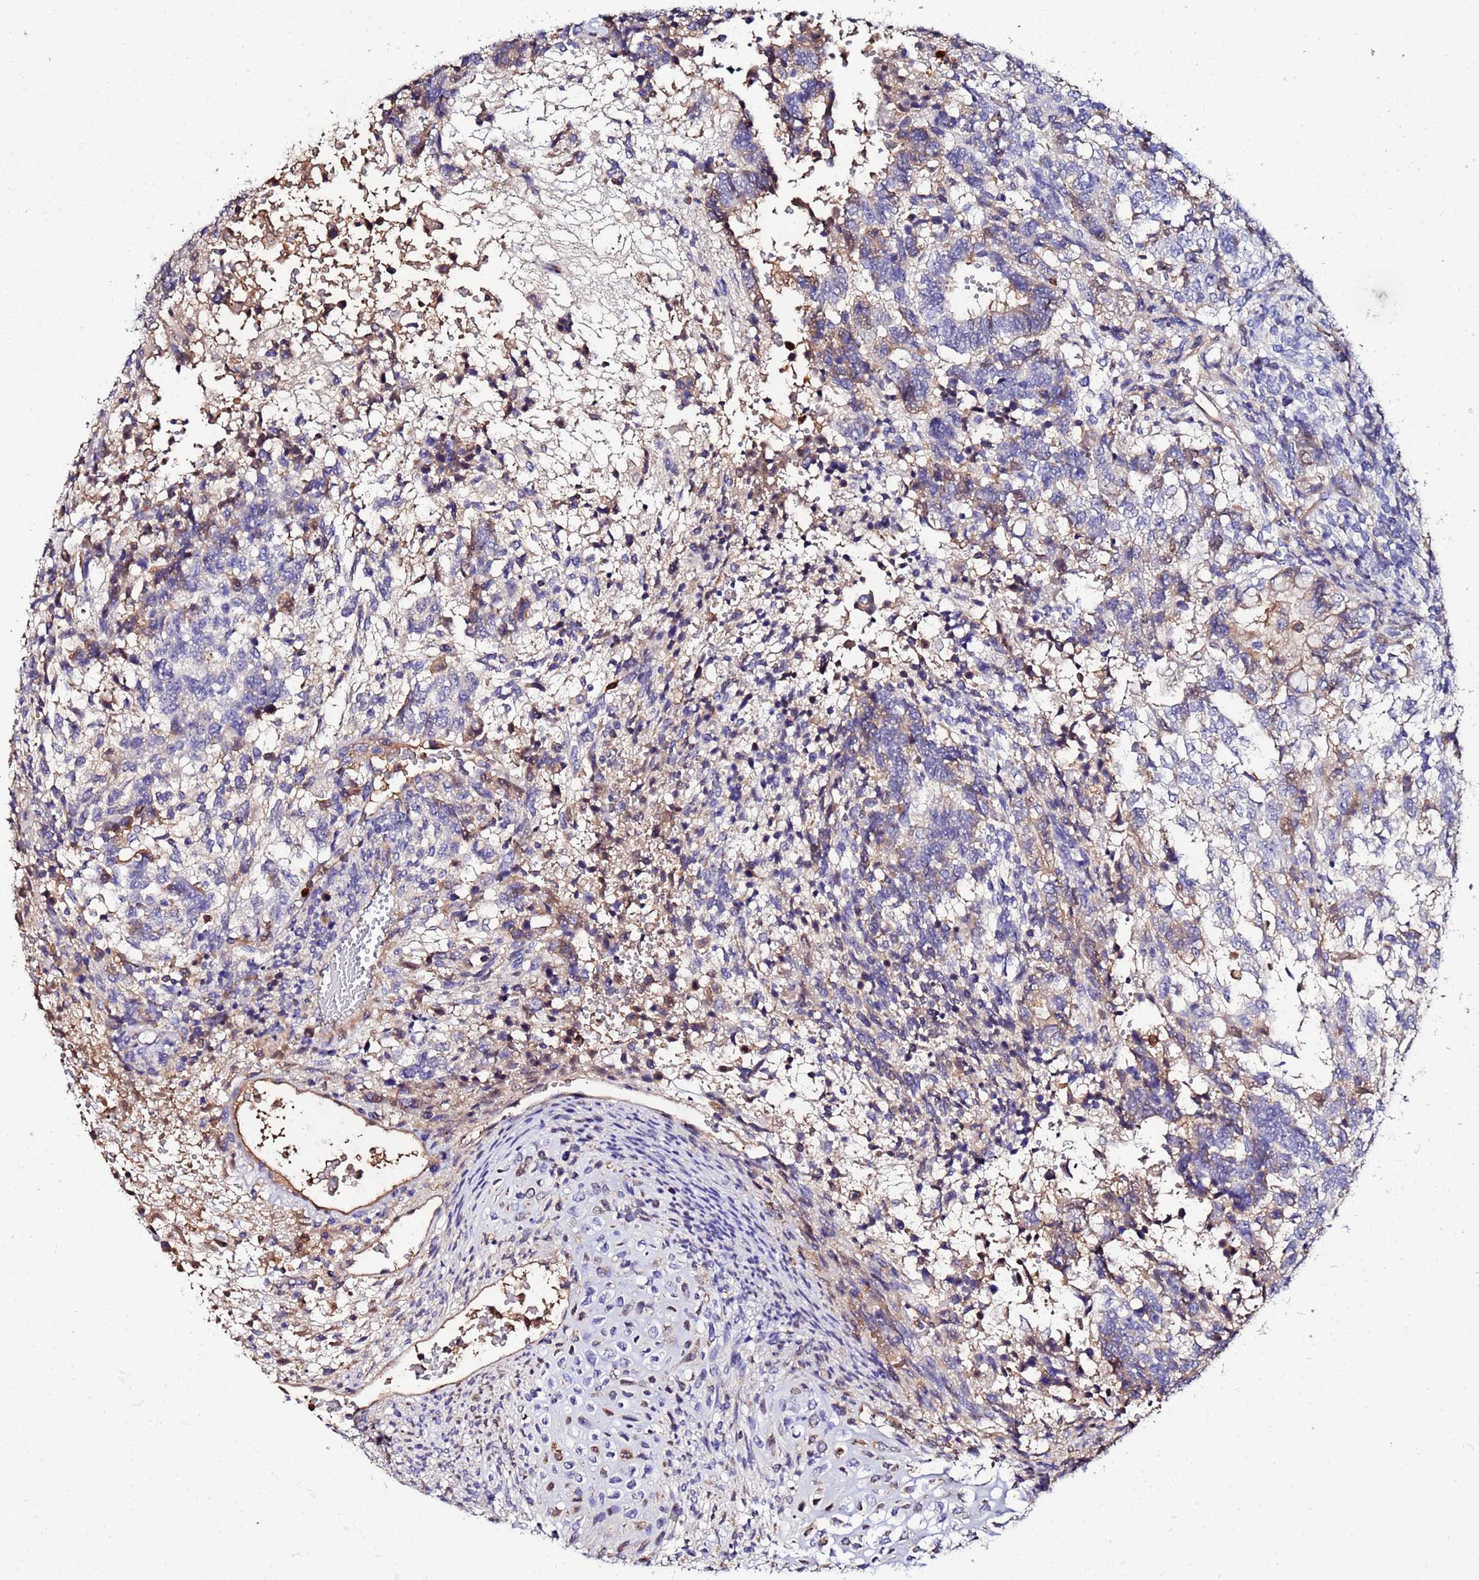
{"staining": {"intensity": "weak", "quantity": "<25%", "location": "cytoplasmic/membranous"}, "tissue": "testis cancer", "cell_type": "Tumor cells", "image_type": "cancer", "snomed": [{"axis": "morphology", "description": "Carcinoma, Embryonal, NOS"}, {"axis": "topography", "description": "Testis"}], "caption": "Immunohistochemistry (IHC) photomicrograph of neoplastic tissue: human embryonal carcinoma (testis) stained with DAB (3,3'-diaminobenzidine) reveals no significant protein positivity in tumor cells.", "gene": "TUBAL3", "patient": {"sex": "male", "age": 23}}